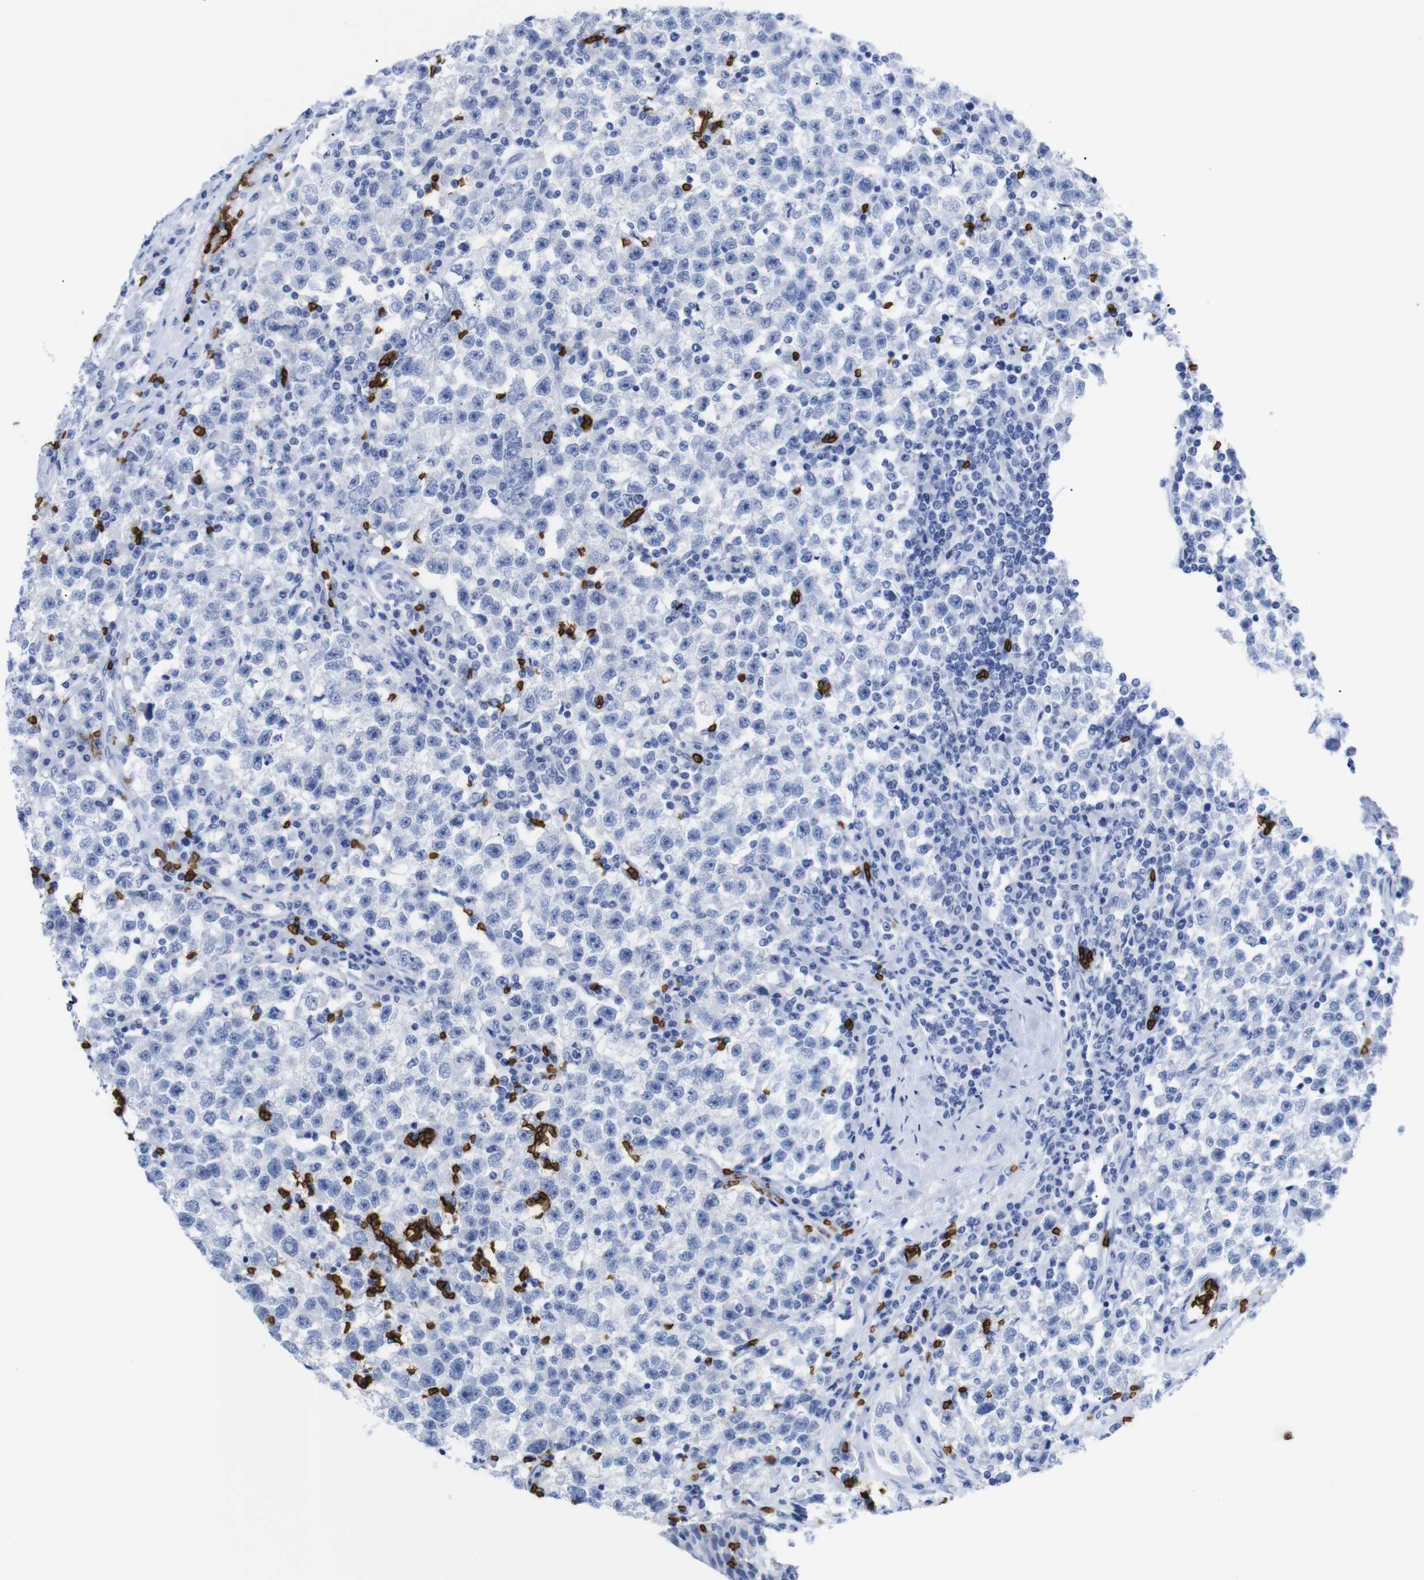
{"staining": {"intensity": "negative", "quantity": "none", "location": "none"}, "tissue": "testis cancer", "cell_type": "Tumor cells", "image_type": "cancer", "snomed": [{"axis": "morphology", "description": "Seminoma, NOS"}, {"axis": "topography", "description": "Testis"}], "caption": "Immunohistochemistry (IHC) histopathology image of neoplastic tissue: human testis cancer (seminoma) stained with DAB reveals no significant protein staining in tumor cells.", "gene": "S1PR2", "patient": {"sex": "male", "age": 22}}